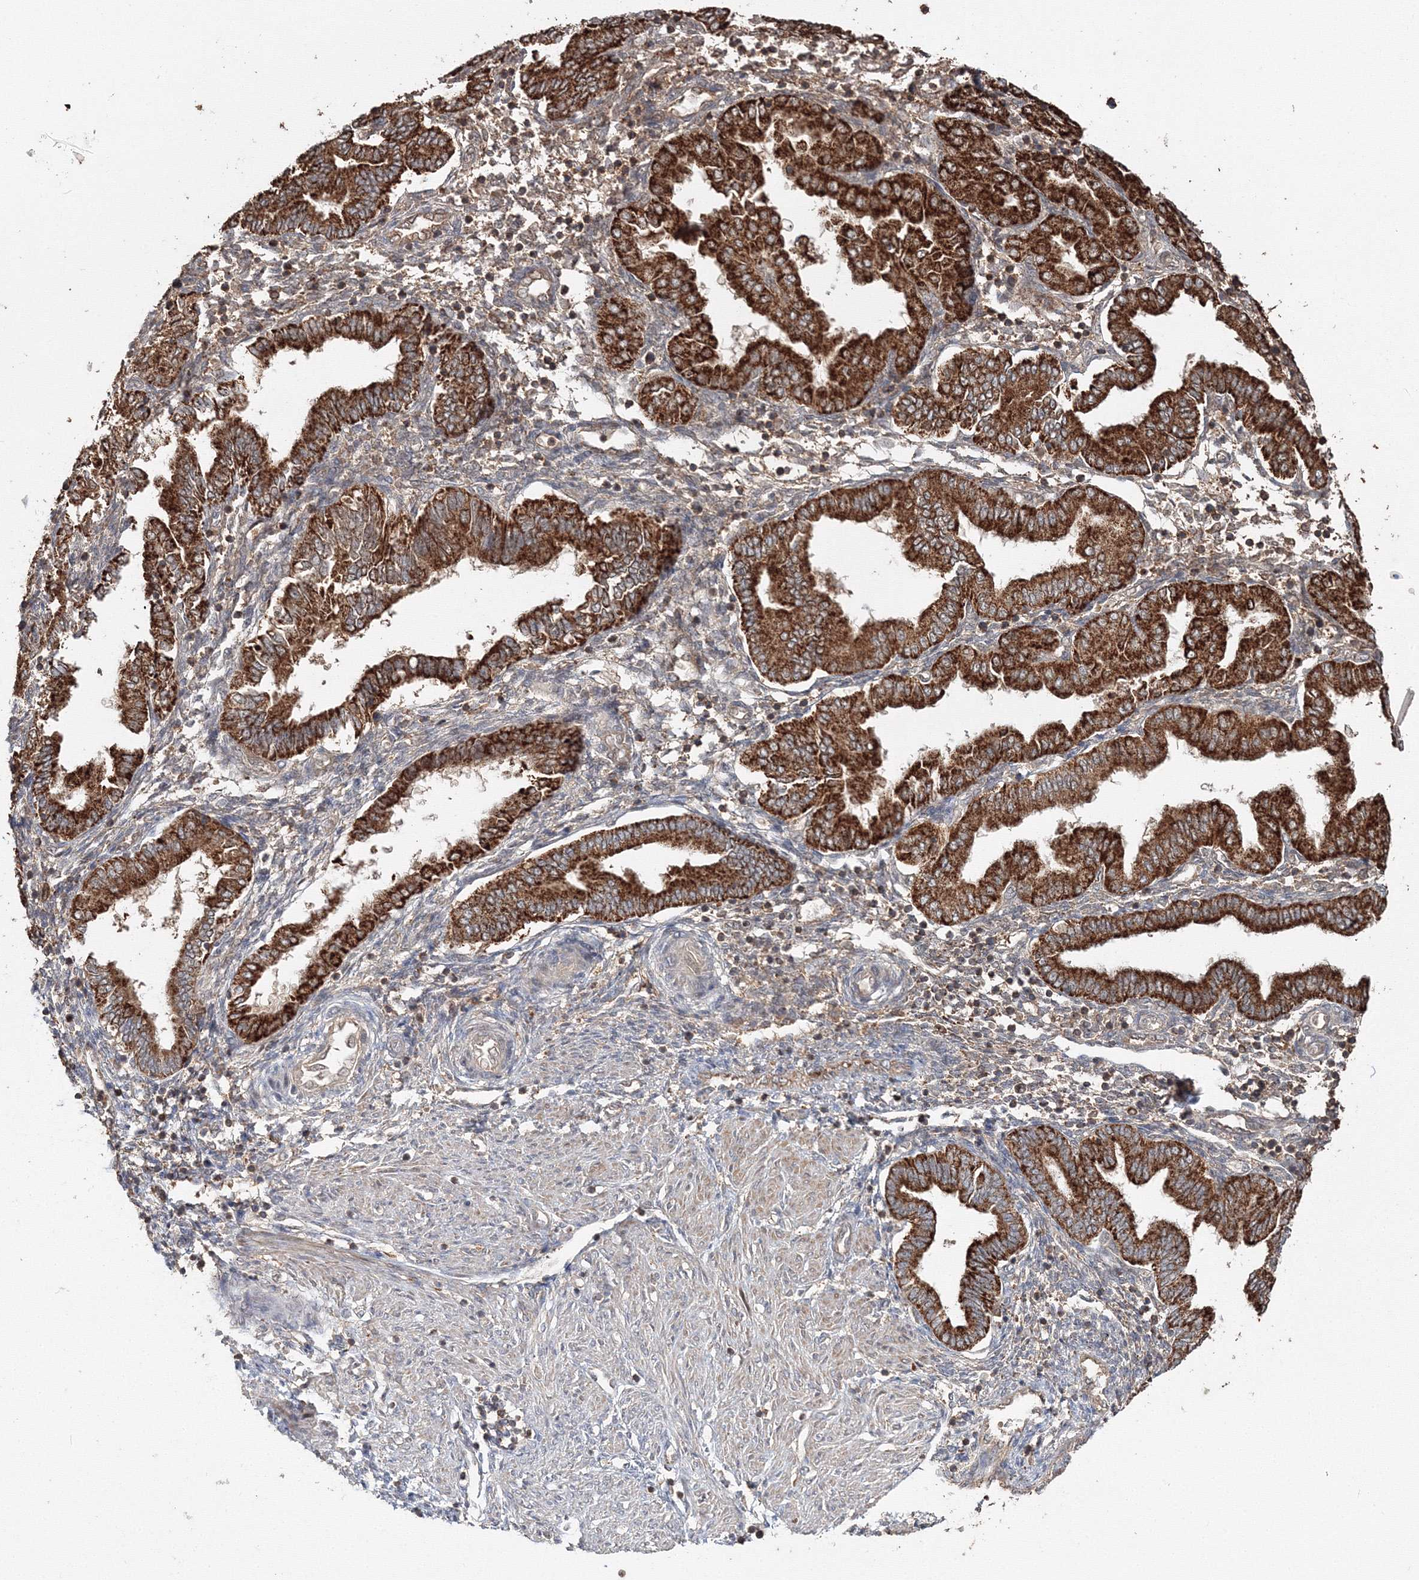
{"staining": {"intensity": "weak", "quantity": ">75%", "location": "cytoplasmic/membranous"}, "tissue": "endometrium", "cell_type": "Cells in endometrial stroma", "image_type": "normal", "snomed": [{"axis": "morphology", "description": "Normal tissue, NOS"}, {"axis": "topography", "description": "Endometrium"}], "caption": "Immunohistochemical staining of unremarkable endometrium displays low levels of weak cytoplasmic/membranous staining in about >75% of cells in endometrial stroma.", "gene": "DDO", "patient": {"sex": "female", "age": 53}}